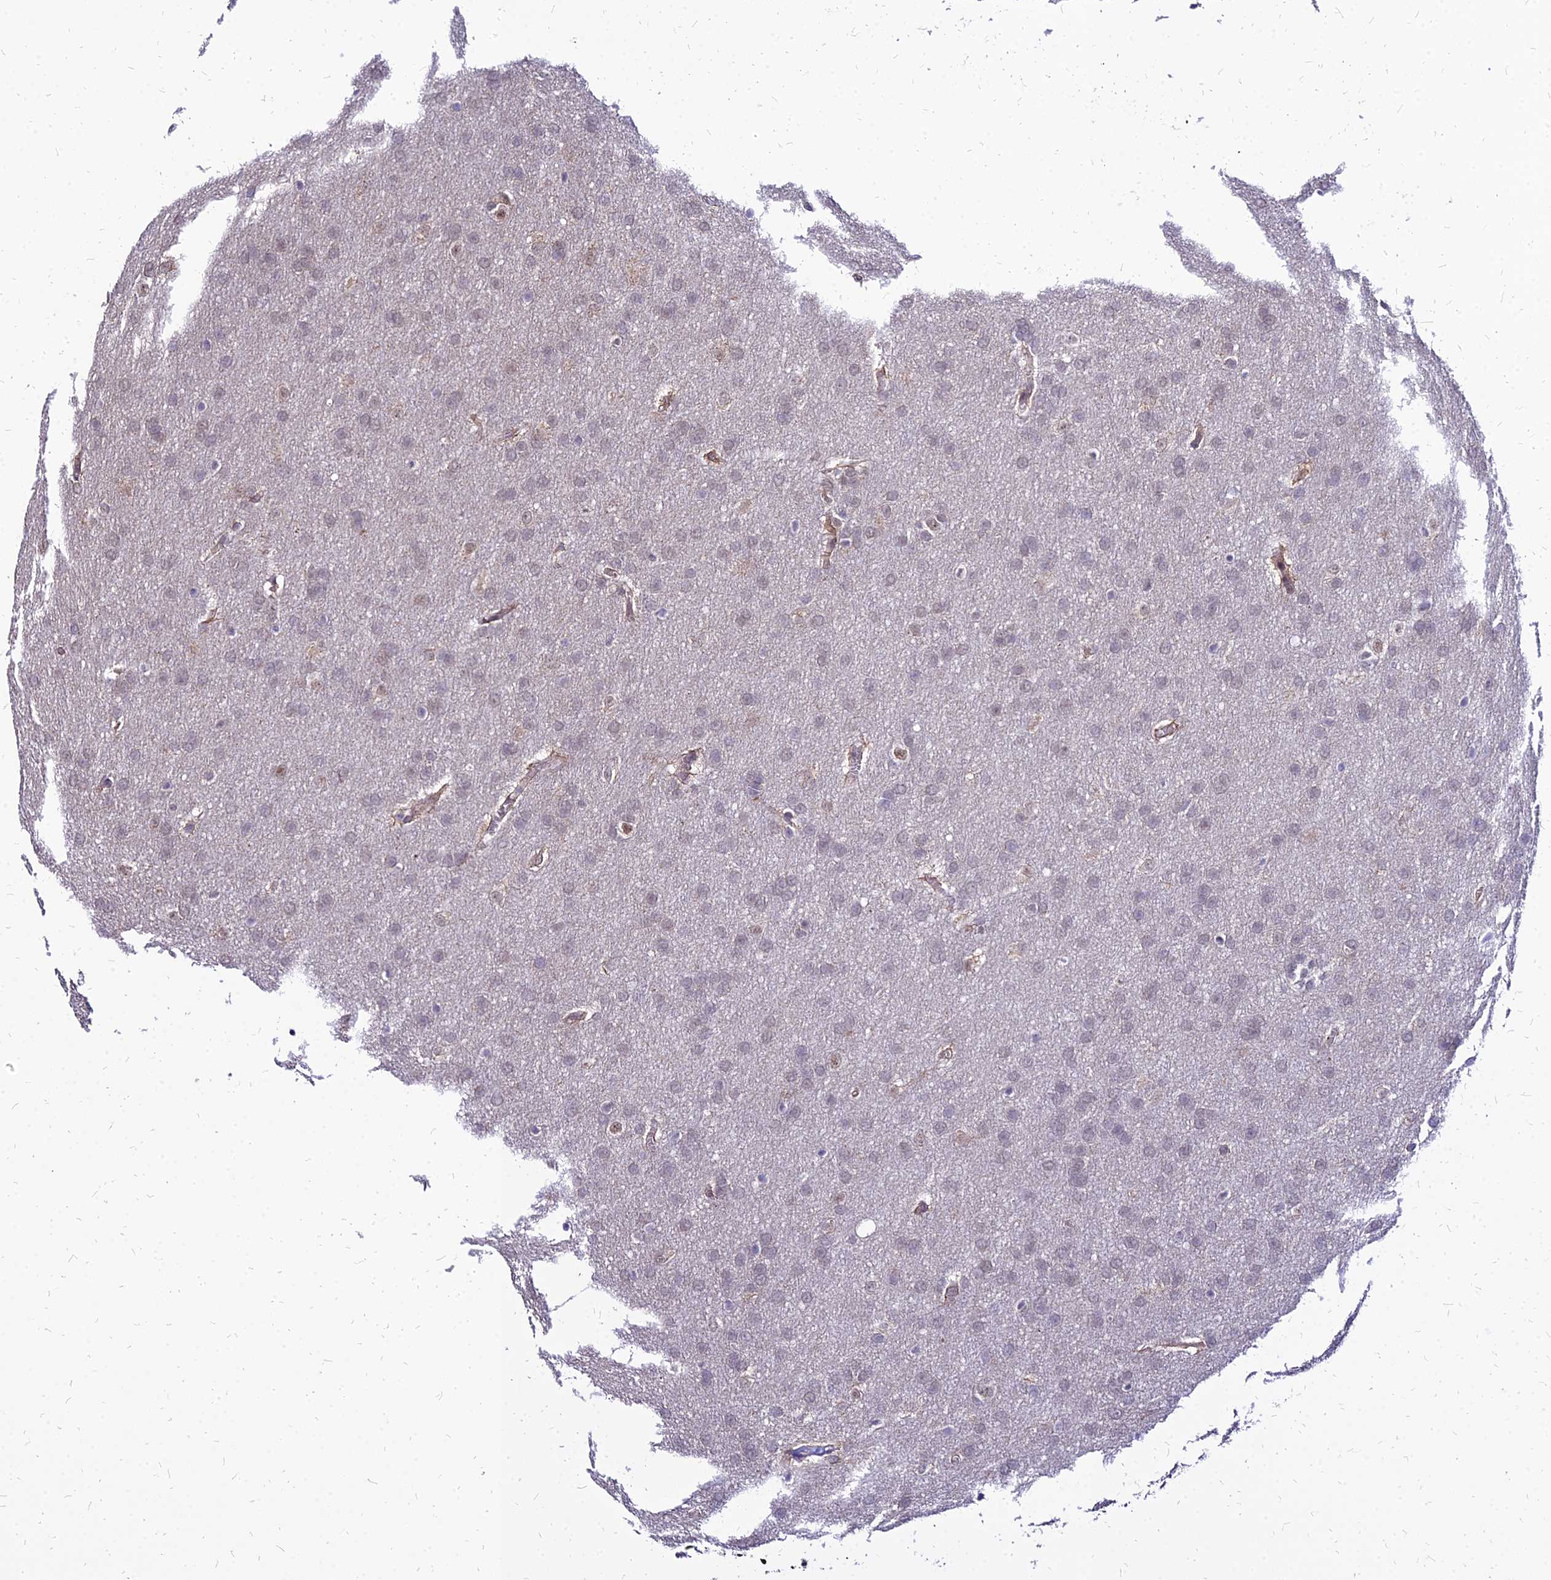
{"staining": {"intensity": "weak", "quantity": "25%-75%", "location": "nuclear"}, "tissue": "glioma", "cell_type": "Tumor cells", "image_type": "cancer", "snomed": [{"axis": "morphology", "description": "Glioma, malignant, Low grade"}, {"axis": "topography", "description": "Brain"}], "caption": "About 25%-75% of tumor cells in glioma display weak nuclear protein staining as visualized by brown immunohistochemical staining.", "gene": "YEATS2", "patient": {"sex": "female", "age": 32}}